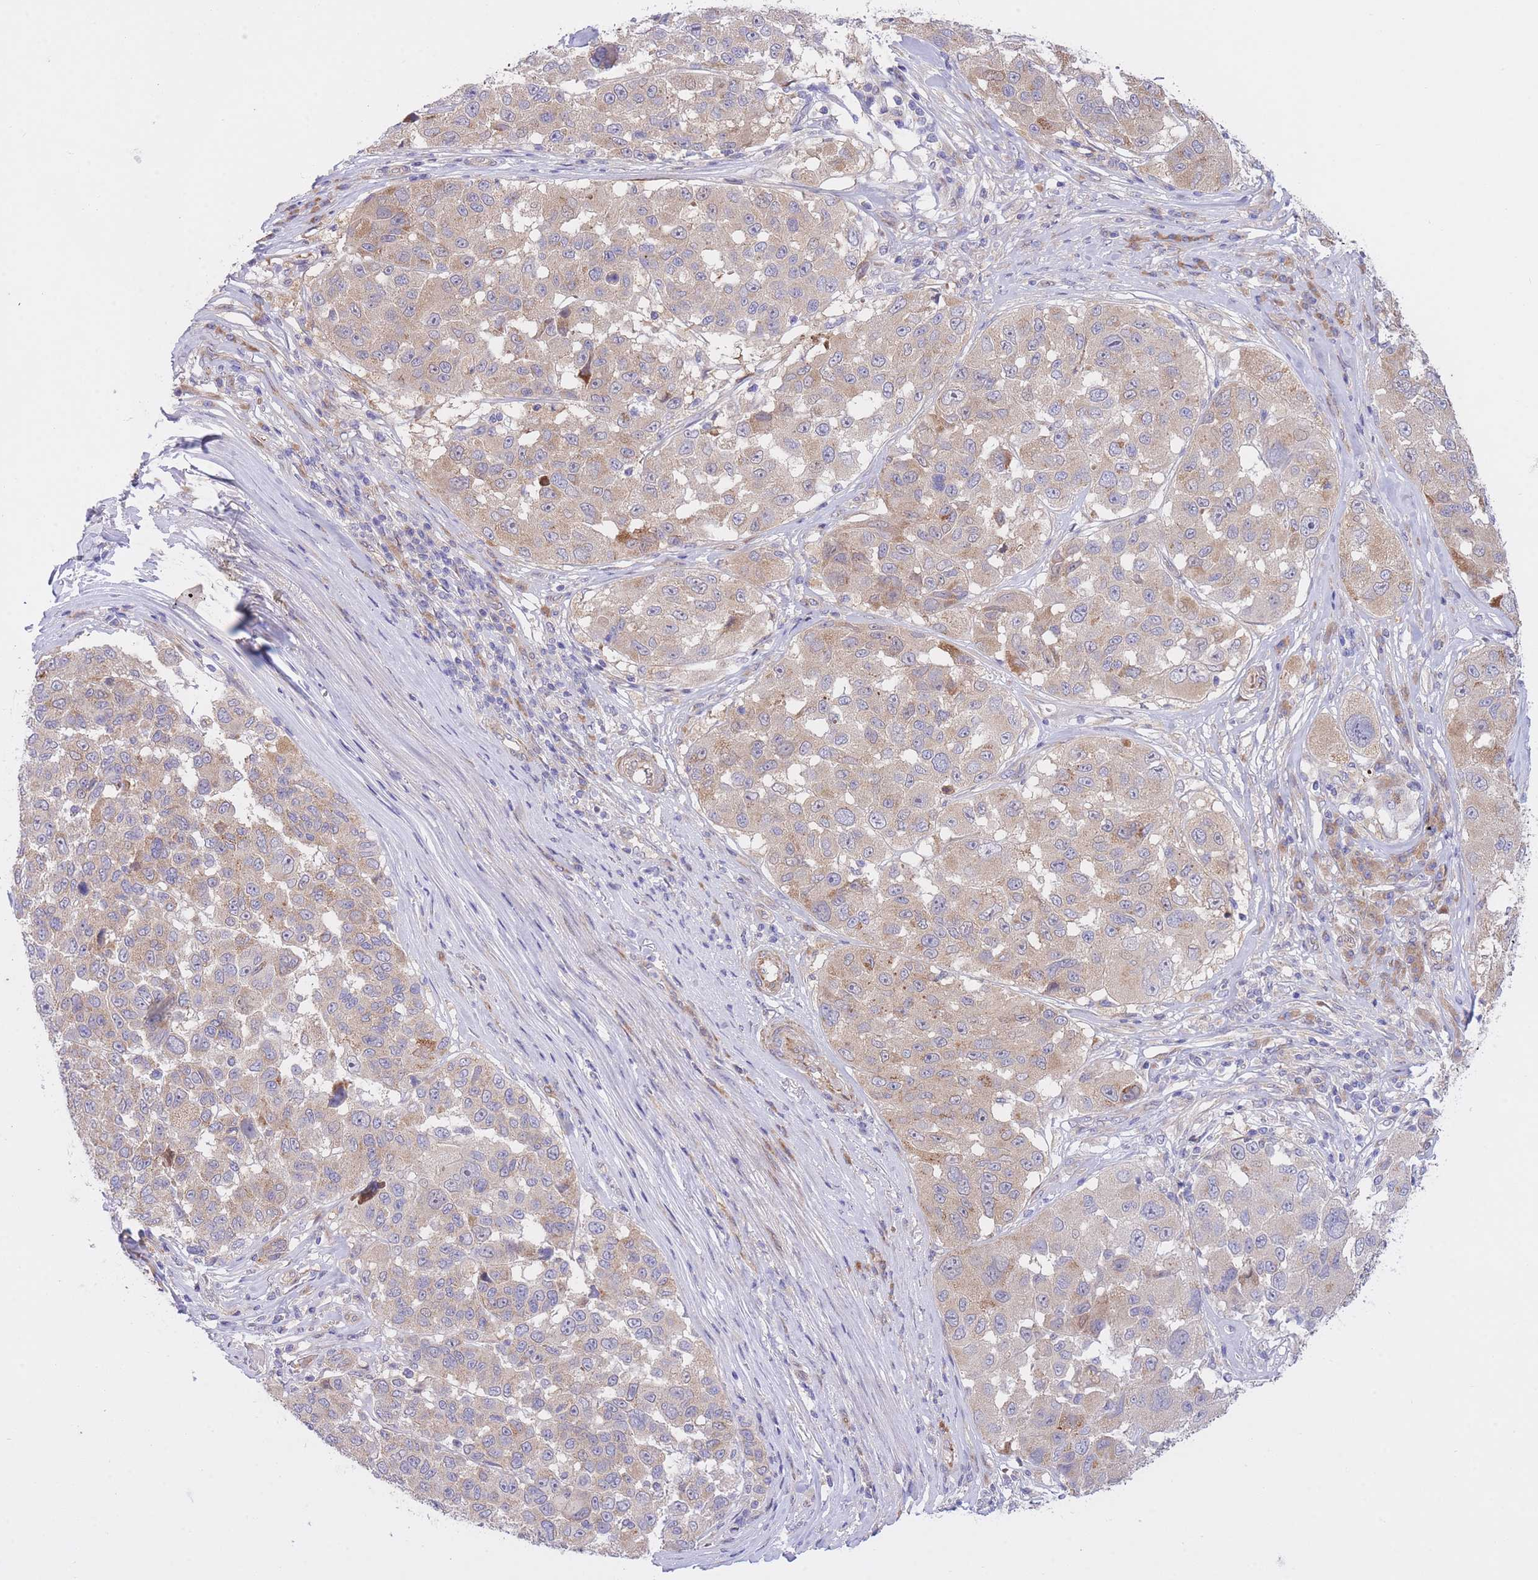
{"staining": {"intensity": "weak", "quantity": "<25%", "location": "cytoplasmic/membranous"}, "tissue": "melanoma", "cell_type": "Tumor cells", "image_type": "cancer", "snomed": [{"axis": "morphology", "description": "Malignant melanoma, NOS"}, {"axis": "topography", "description": "Skin"}], "caption": "Melanoma was stained to show a protein in brown. There is no significant expression in tumor cells. (Stains: DAB IHC with hematoxylin counter stain, Microscopy: brightfield microscopy at high magnification).", "gene": "CHAC1", "patient": {"sex": "female", "age": 66}}